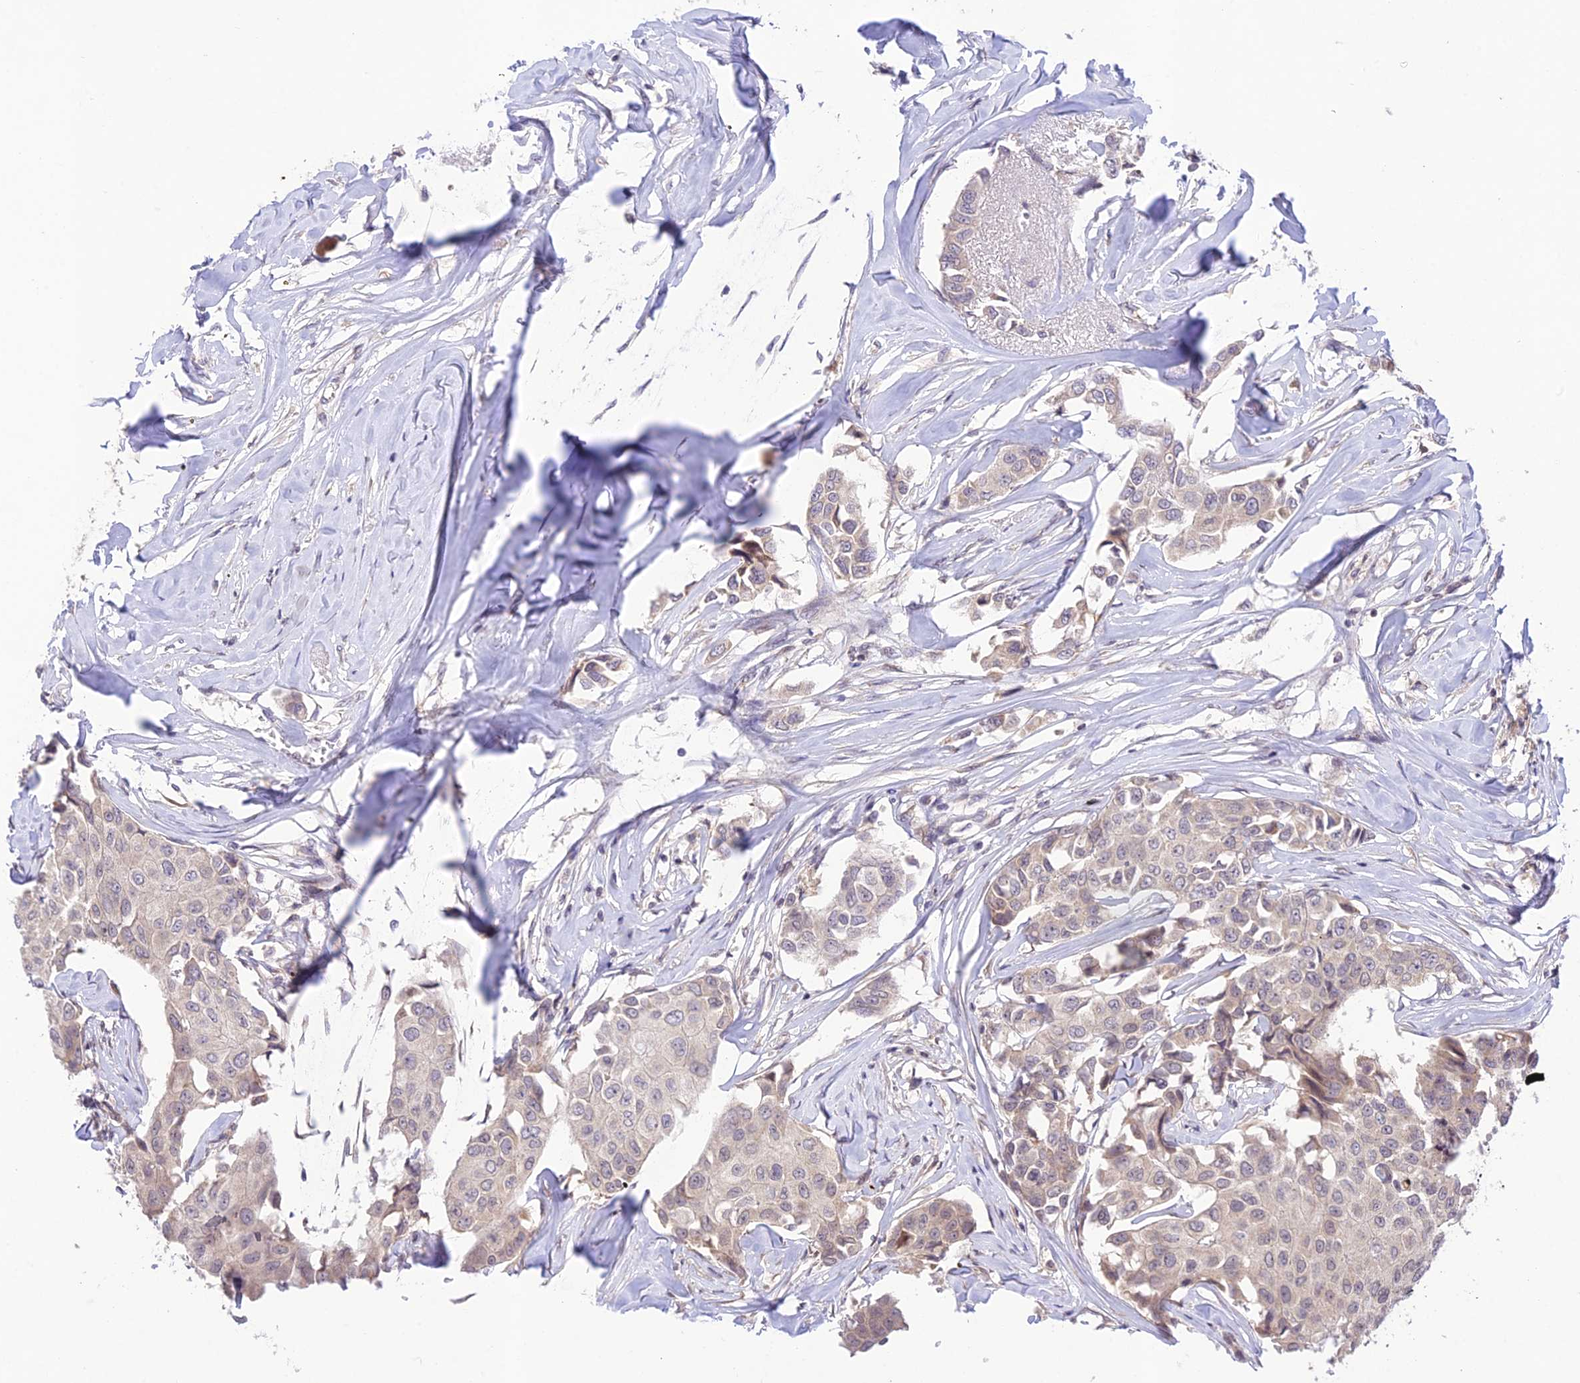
{"staining": {"intensity": "negative", "quantity": "none", "location": "none"}, "tissue": "breast cancer", "cell_type": "Tumor cells", "image_type": "cancer", "snomed": [{"axis": "morphology", "description": "Duct carcinoma"}, {"axis": "topography", "description": "Breast"}], "caption": "DAB (3,3'-diaminobenzidine) immunohistochemical staining of intraductal carcinoma (breast) reveals no significant positivity in tumor cells.", "gene": "TEKT1", "patient": {"sex": "female", "age": 80}}